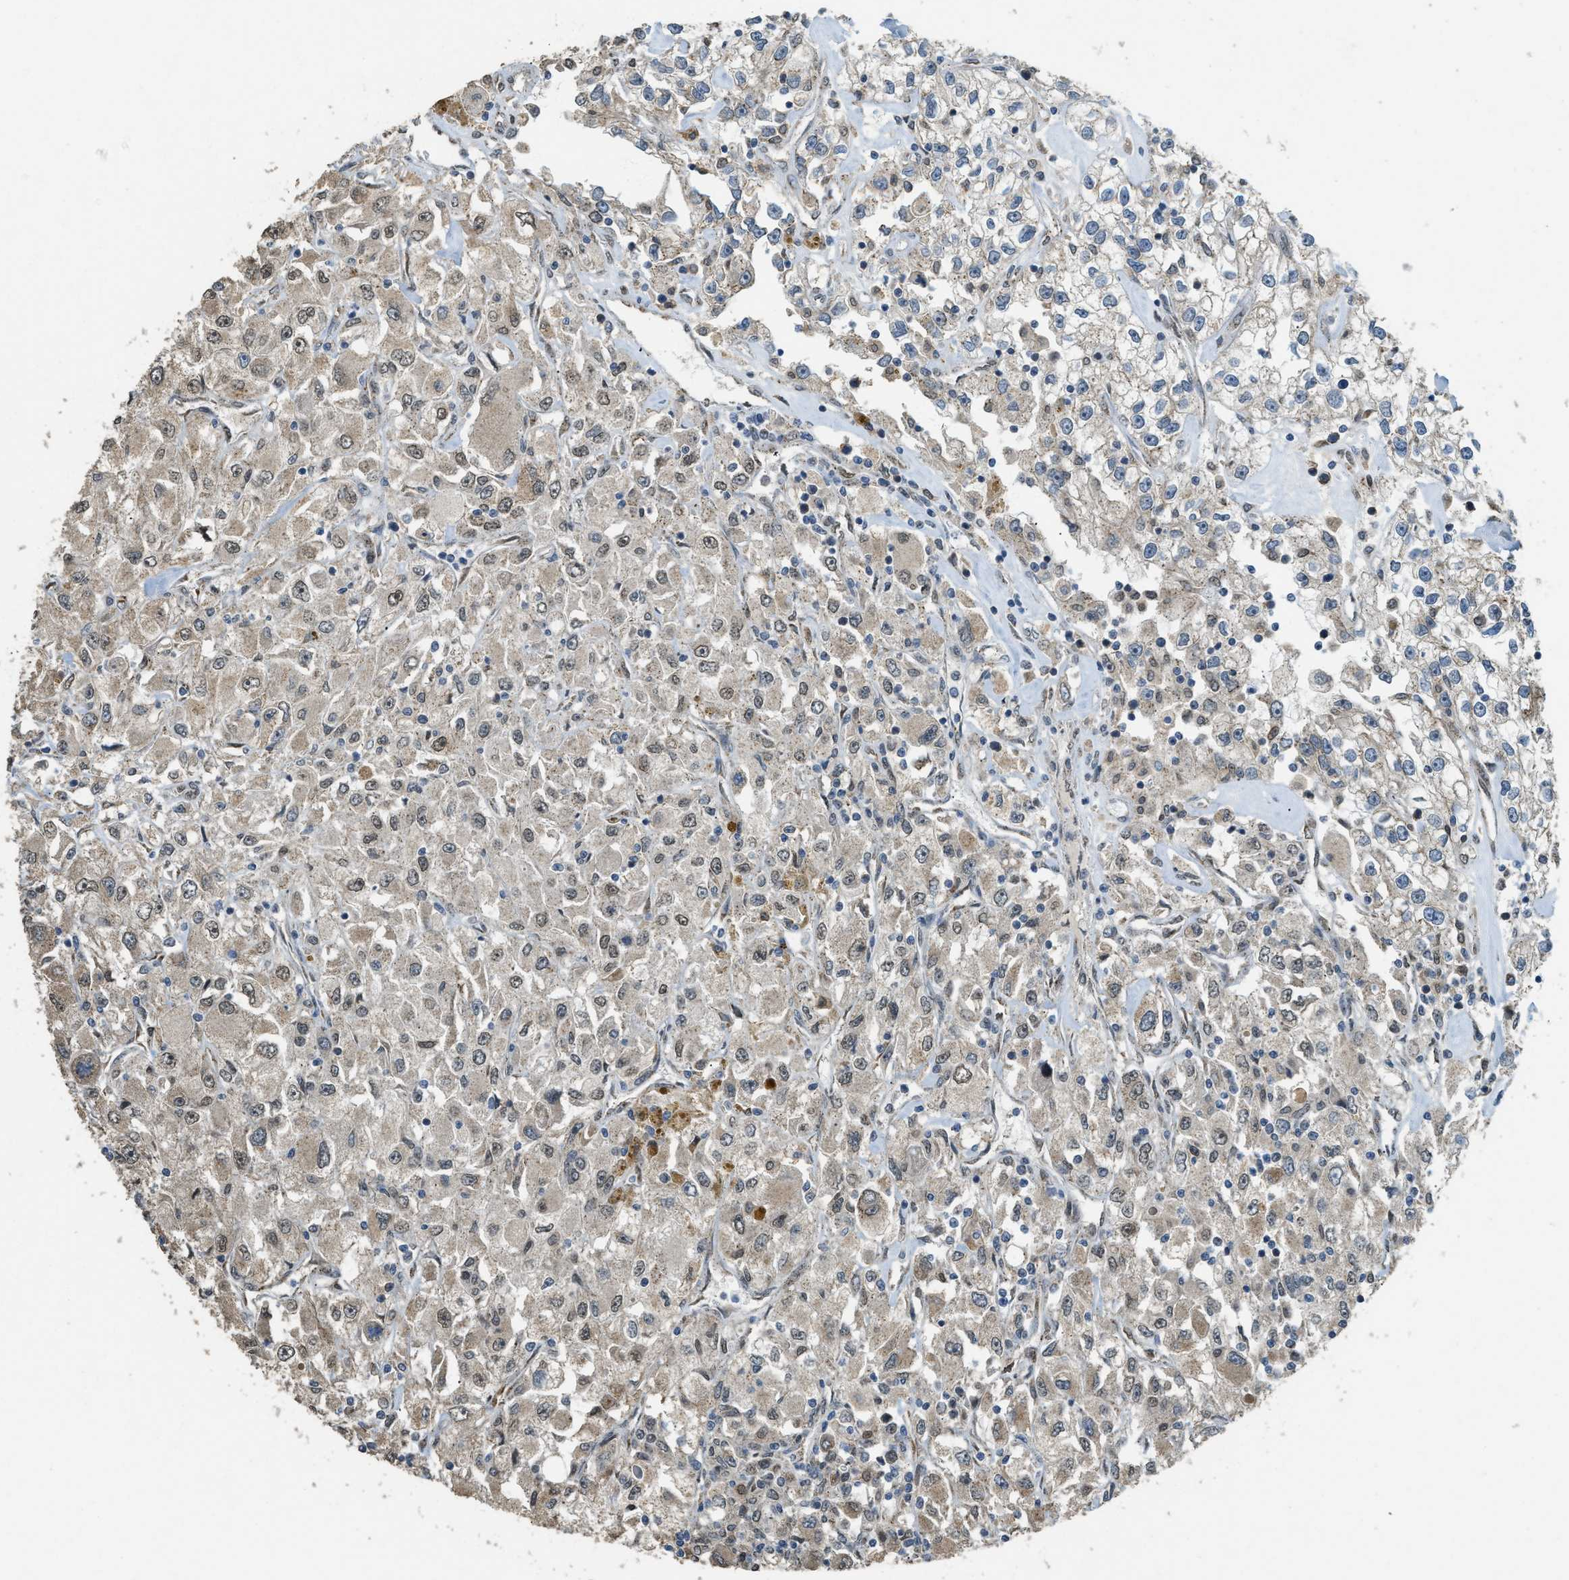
{"staining": {"intensity": "weak", "quantity": "<25%", "location": "cytoplasmic/membranous,nuclear"}, "tissue": "renal cancer", "cell_type": "Tumor cells", "image_type": "cancer", "snomed": [{"axis": "morphology", "description": "Adenocarcinoma, NOS"}, {"axis": "topography", "description": "Kidney"}], "caption": "This histopathology image is of renal adenocarcinoma stained with immunohistochemistry to label a protein in brown with the nuclei are counter-stained blue. There is no positivity in tumor cells.", "gene": "IPO7", "patient": {"sex": "female", "age": 52}}